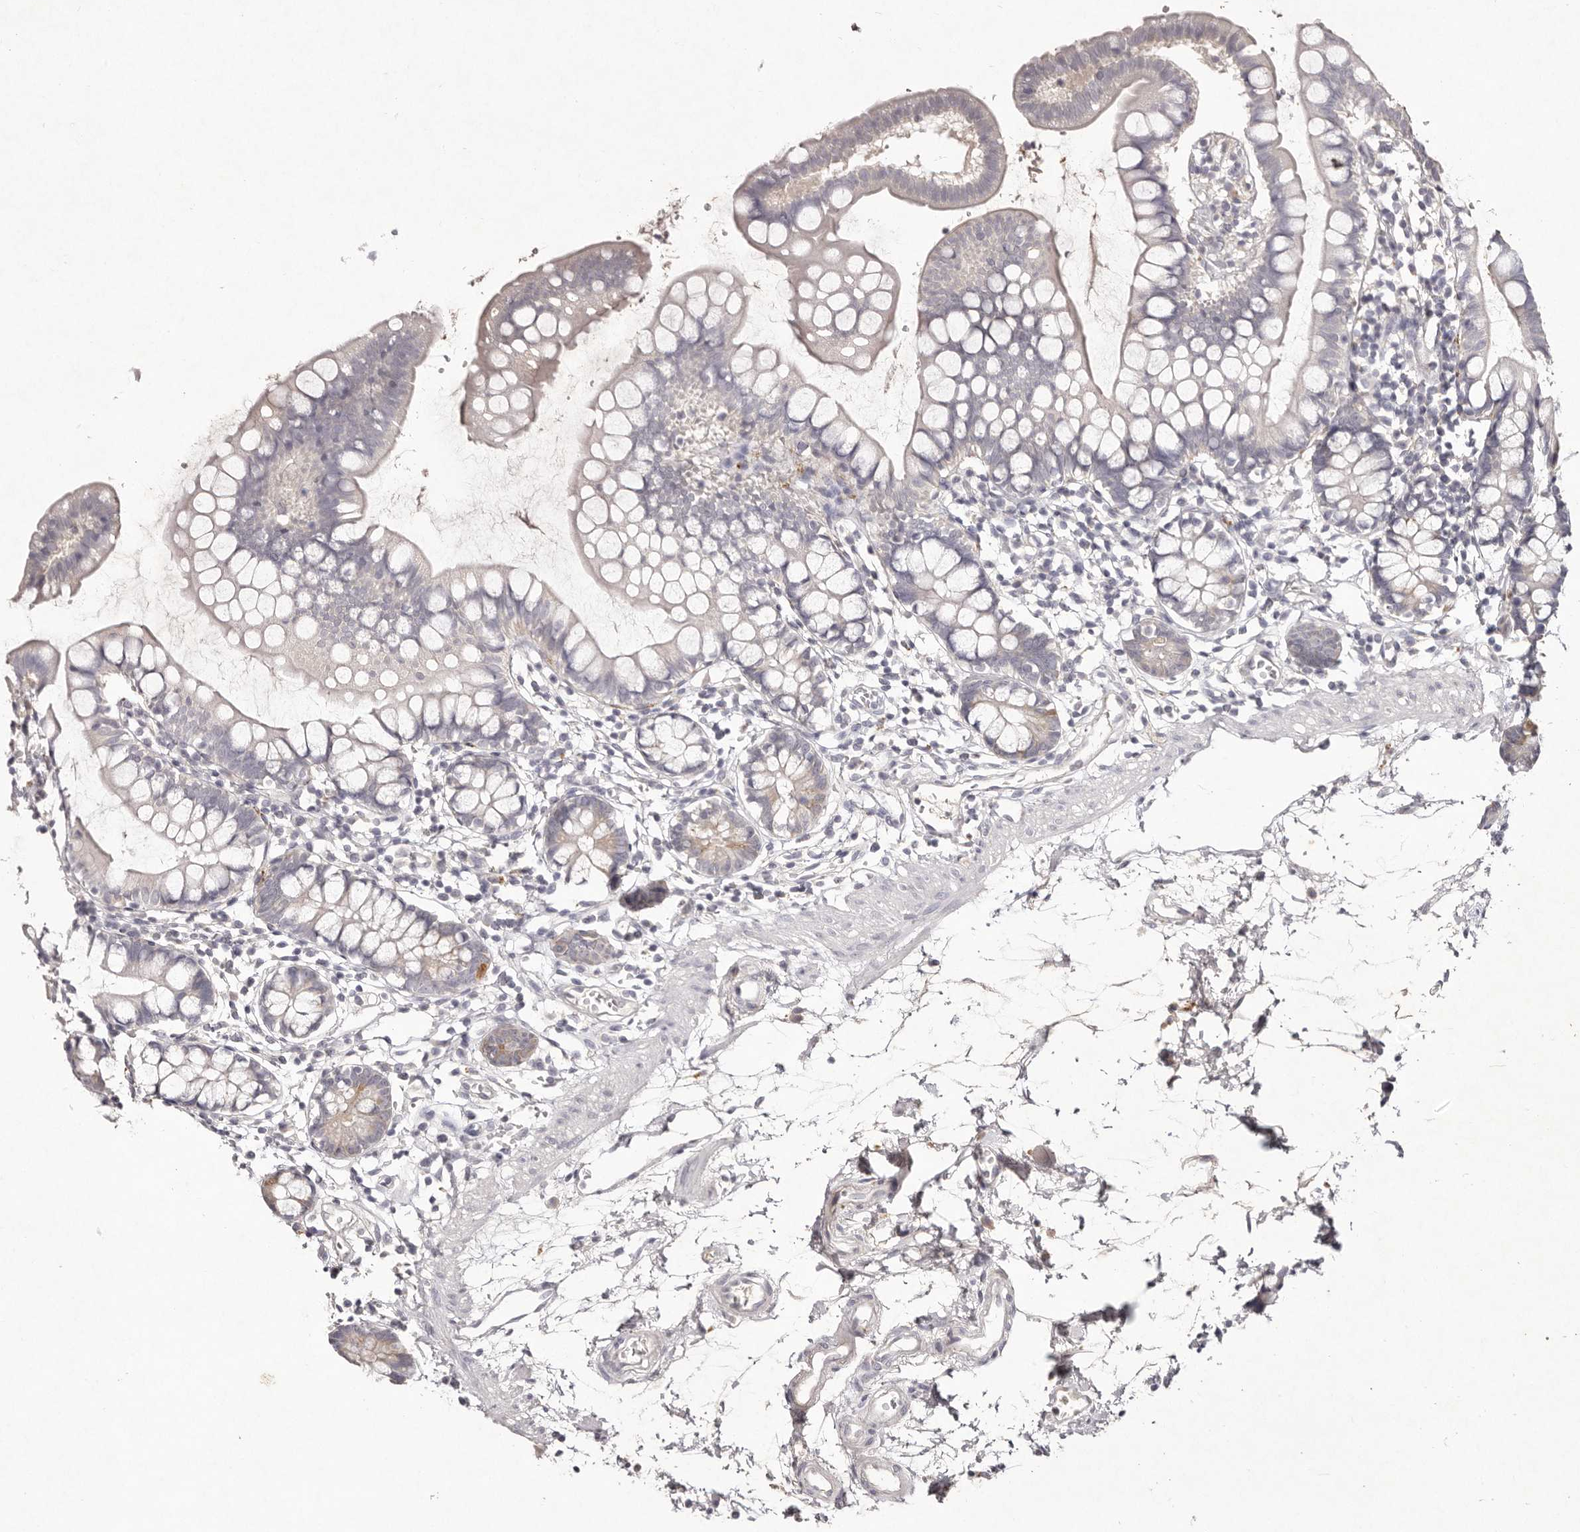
{"staining": {"intensity": "strong", "quantity": "<25%", "location": "cytoplasmic/membranous"}, "tissue": "small intestine", "cell_type": "Glandular cells", "image_type": "normal", "snomed": [{"axis": "morphology", "description": "Normal tissue, NOS"}, {"axis": "topography", "description": "Small intestine"}], "caption": "Immunohistochemistry (IHC) of unremarkable small intestine demonstrates medium levels of strong cytoplasmic/membranous staining in about <25% of glandular cells. (IHC, brightfield microscopy, high magnification).", "gene": "SCUBE2", "patient": {"sex": "female", "age": 84}}